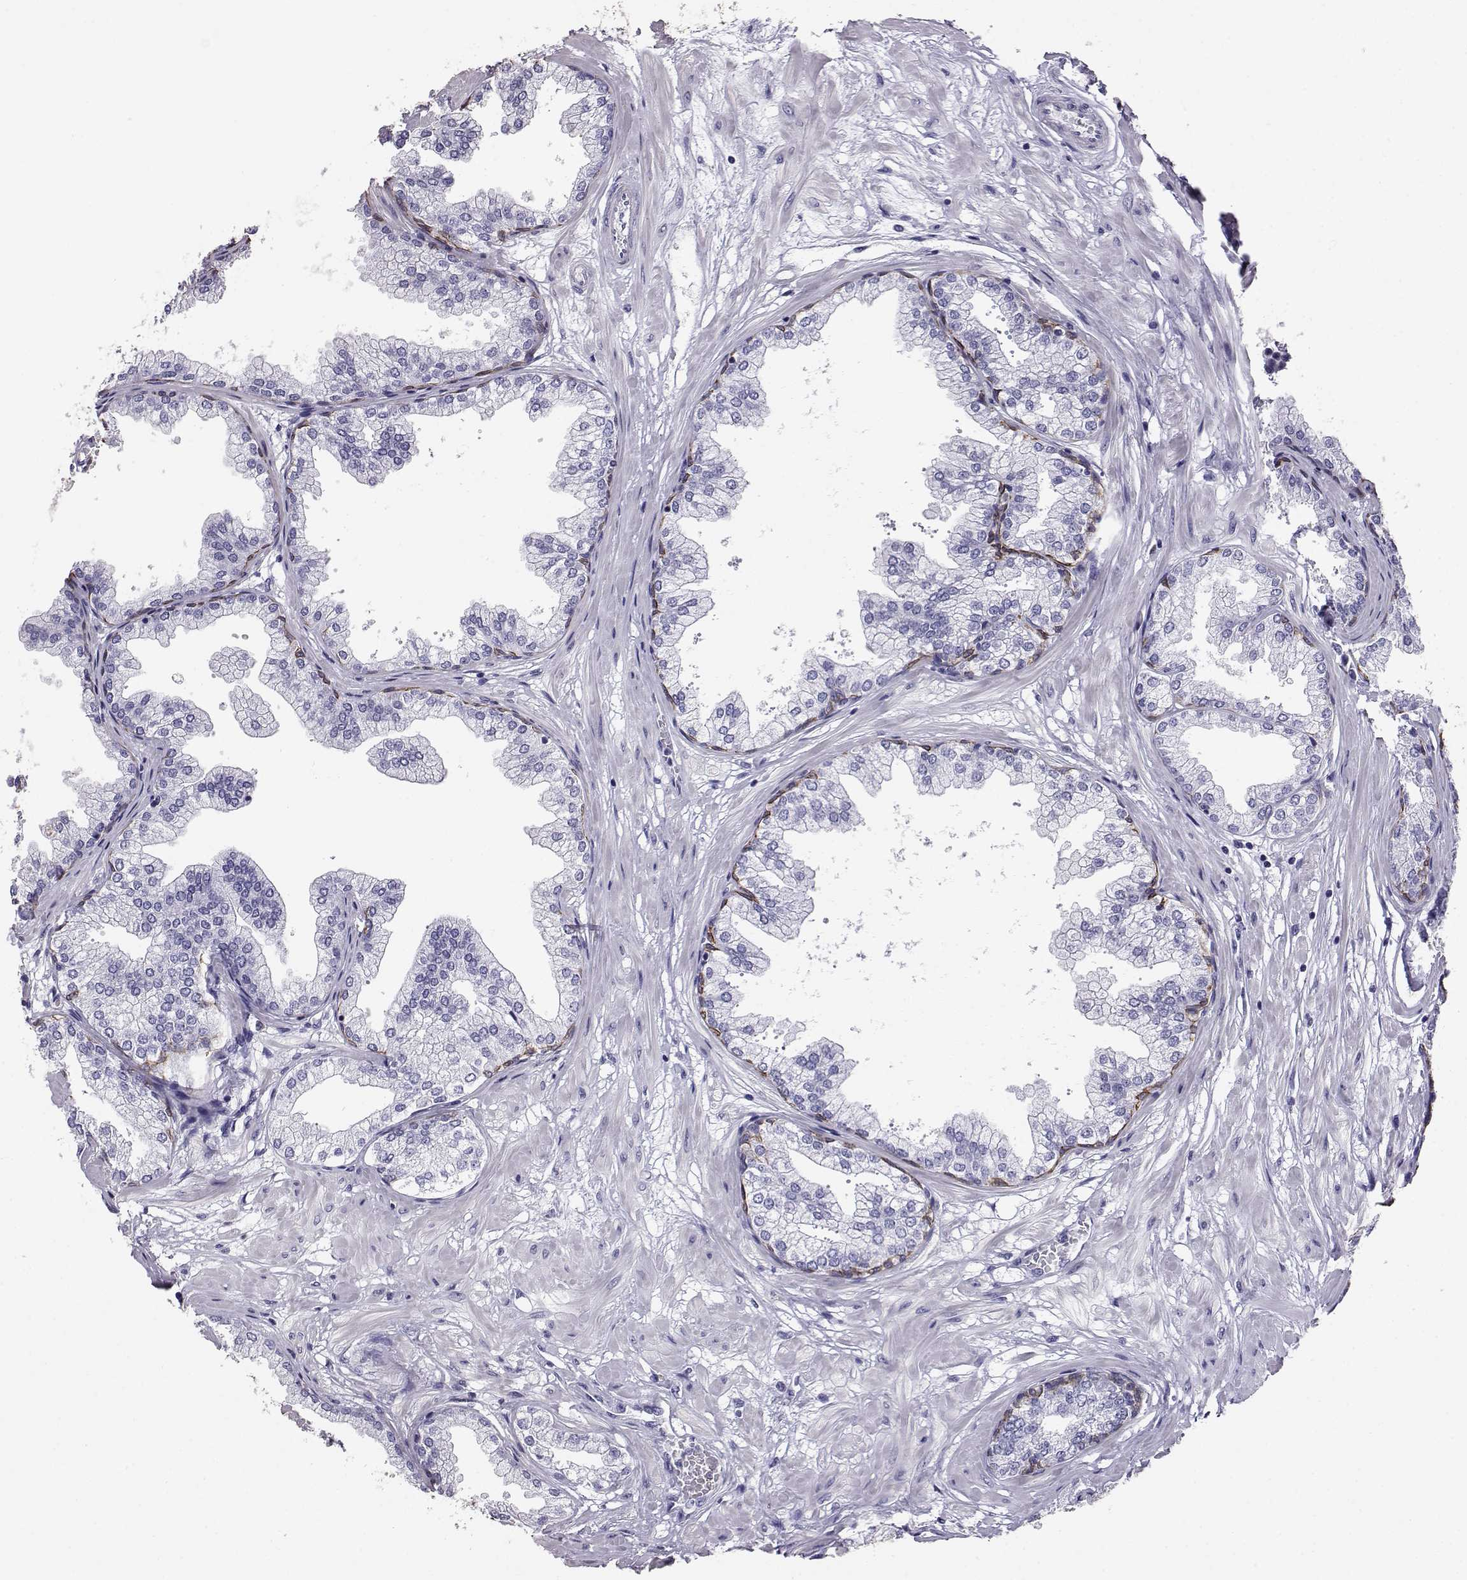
{"staining": {"intensity": "moderate", "quantity": "<25%", "location": "cytoplasmic/membranous,nuclear"}, "tissue": "prostate", "cell_type": "Glandular cells", "image_type": "normal", "snomed": [{"axis": "morphology", "description": "Normal tissue, NOS"}, {"axis": "topography", "description": "Prostate"}], "caption": "A histopathology image of prostate stained for a protein reveals moderate cytoplasmic/membranous,nuclear brown staining in glandular cells.", "gene": "AKR1B1", "patient": {"sex": "male", "age": 37}}